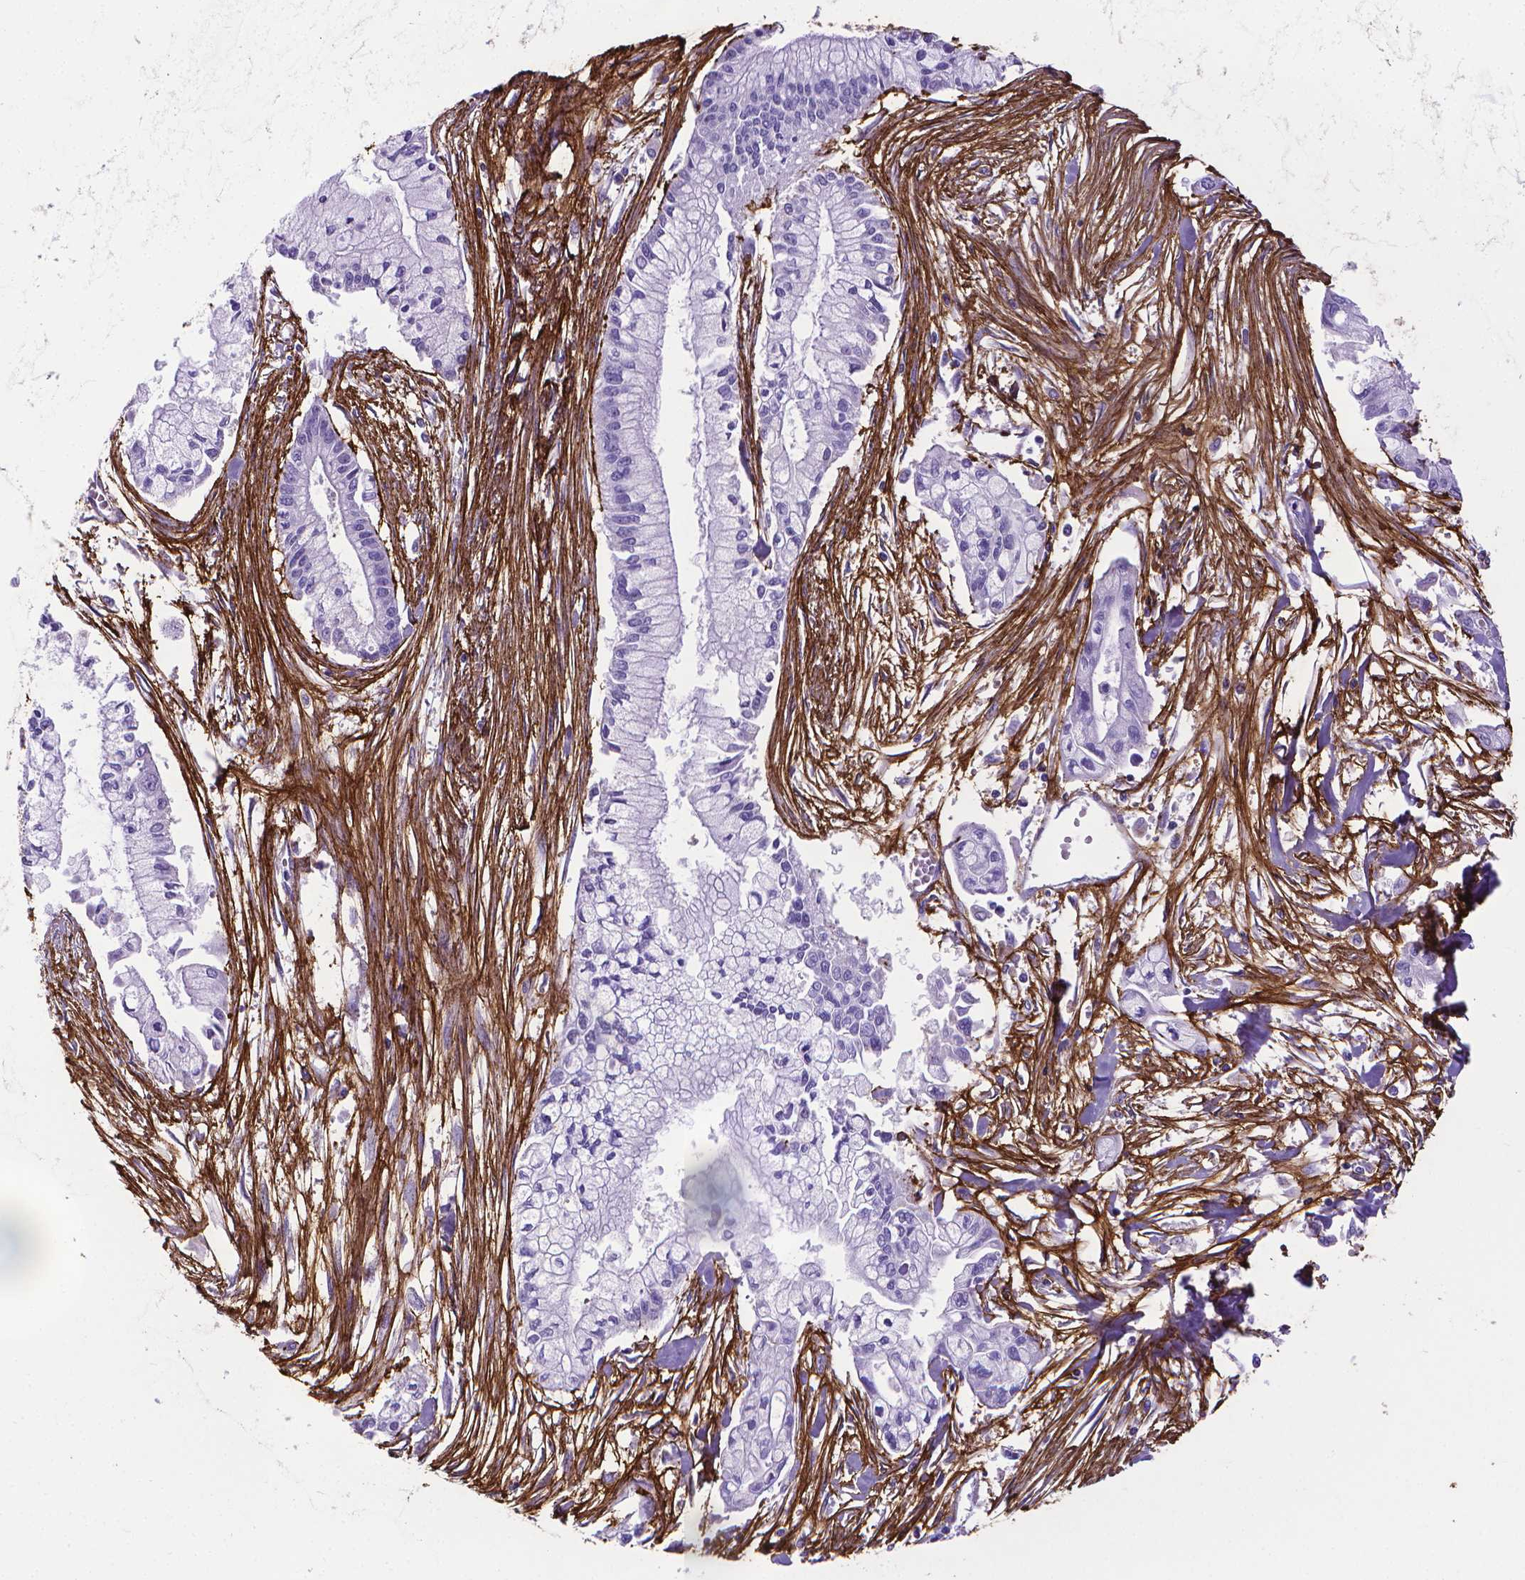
{"staining": {"intensity": "negative", "quantity": "none", "location": "none"}, "tissue": "pancreatic cancer", "cell_type": "Tumor cells", "image_type": "cancer", "snomed": [{"axis": "morphology", "description": "Adenocarcinoma, NOS"}, {"axis": "topography", "description": "Pancreas"}], "caption": "Immunohistochemical staining of pancreatic adenocarcinoma displays no significant expression in tumor cells. Brightfield microscopy of IHC stained with DAB (brown) and hematoxylin (blue), captured at high magnification.", "gene": "MFAP2", "patient": {"sex": "male", "age": 54}}